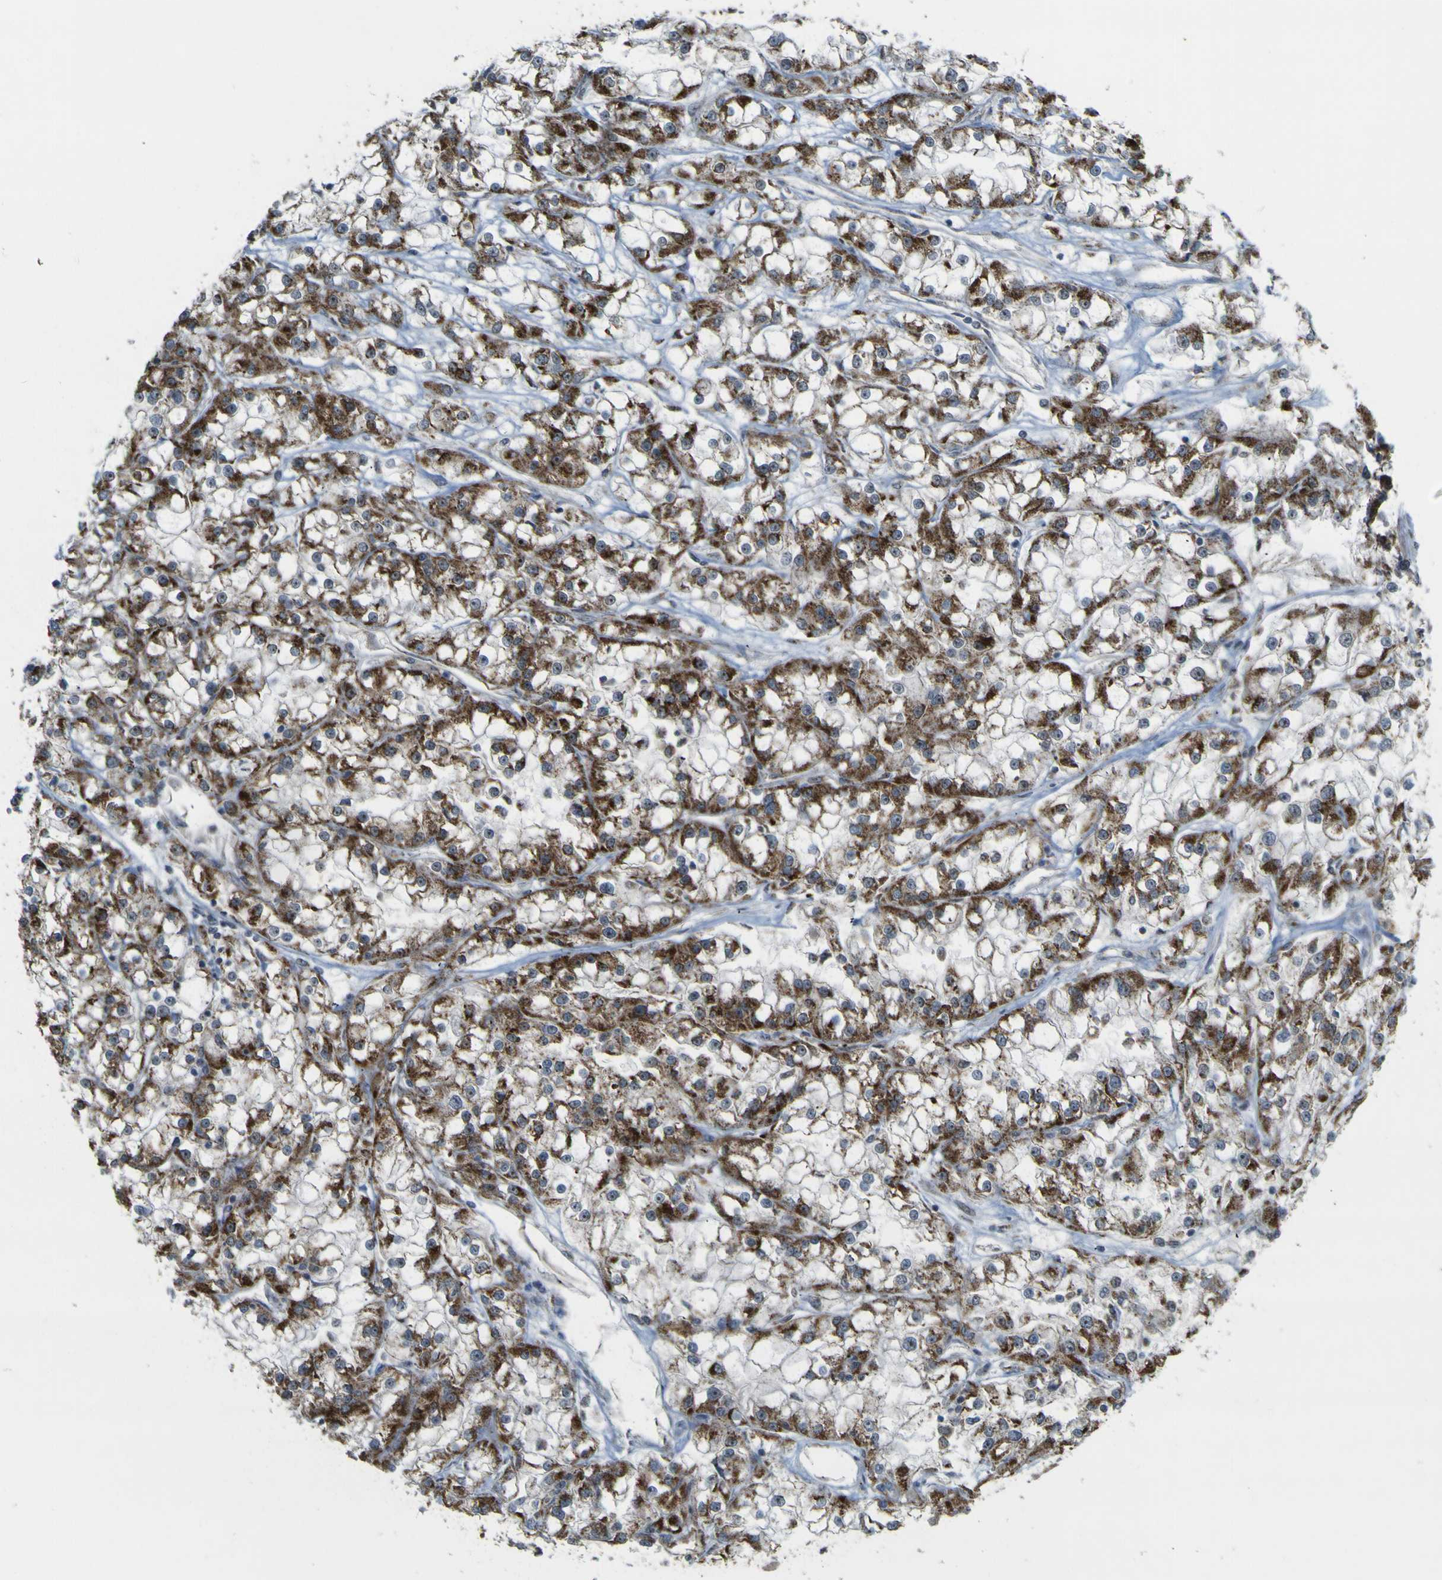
{"staining": {"intensity": "strong", "quantity": ">75%", "location": "cytoplasmic/membranous"}, "tissue": "renal cancer", "cell_type": "Tumor cells", "image_type": "cancer", "snomed": [{"axis": "morphology", "description": "Adenocarcinoma, NOS"}, {"axis": "topography", "description": "Kidney"}], "caption": "A brown stain shows strong cytoplasmic/membranous expression of a protein in human renal cancer (adenocarcinoma) tumor cells. The staining was performed using DAB (3,3'-diaminobenzidine) to visualize the protein expression in brown, while the nuclei were stained in blue with hematoxylin (Magnification: 20x).", "gene": "ACBD5", "patient": {"sex": "female", "age": 52}}